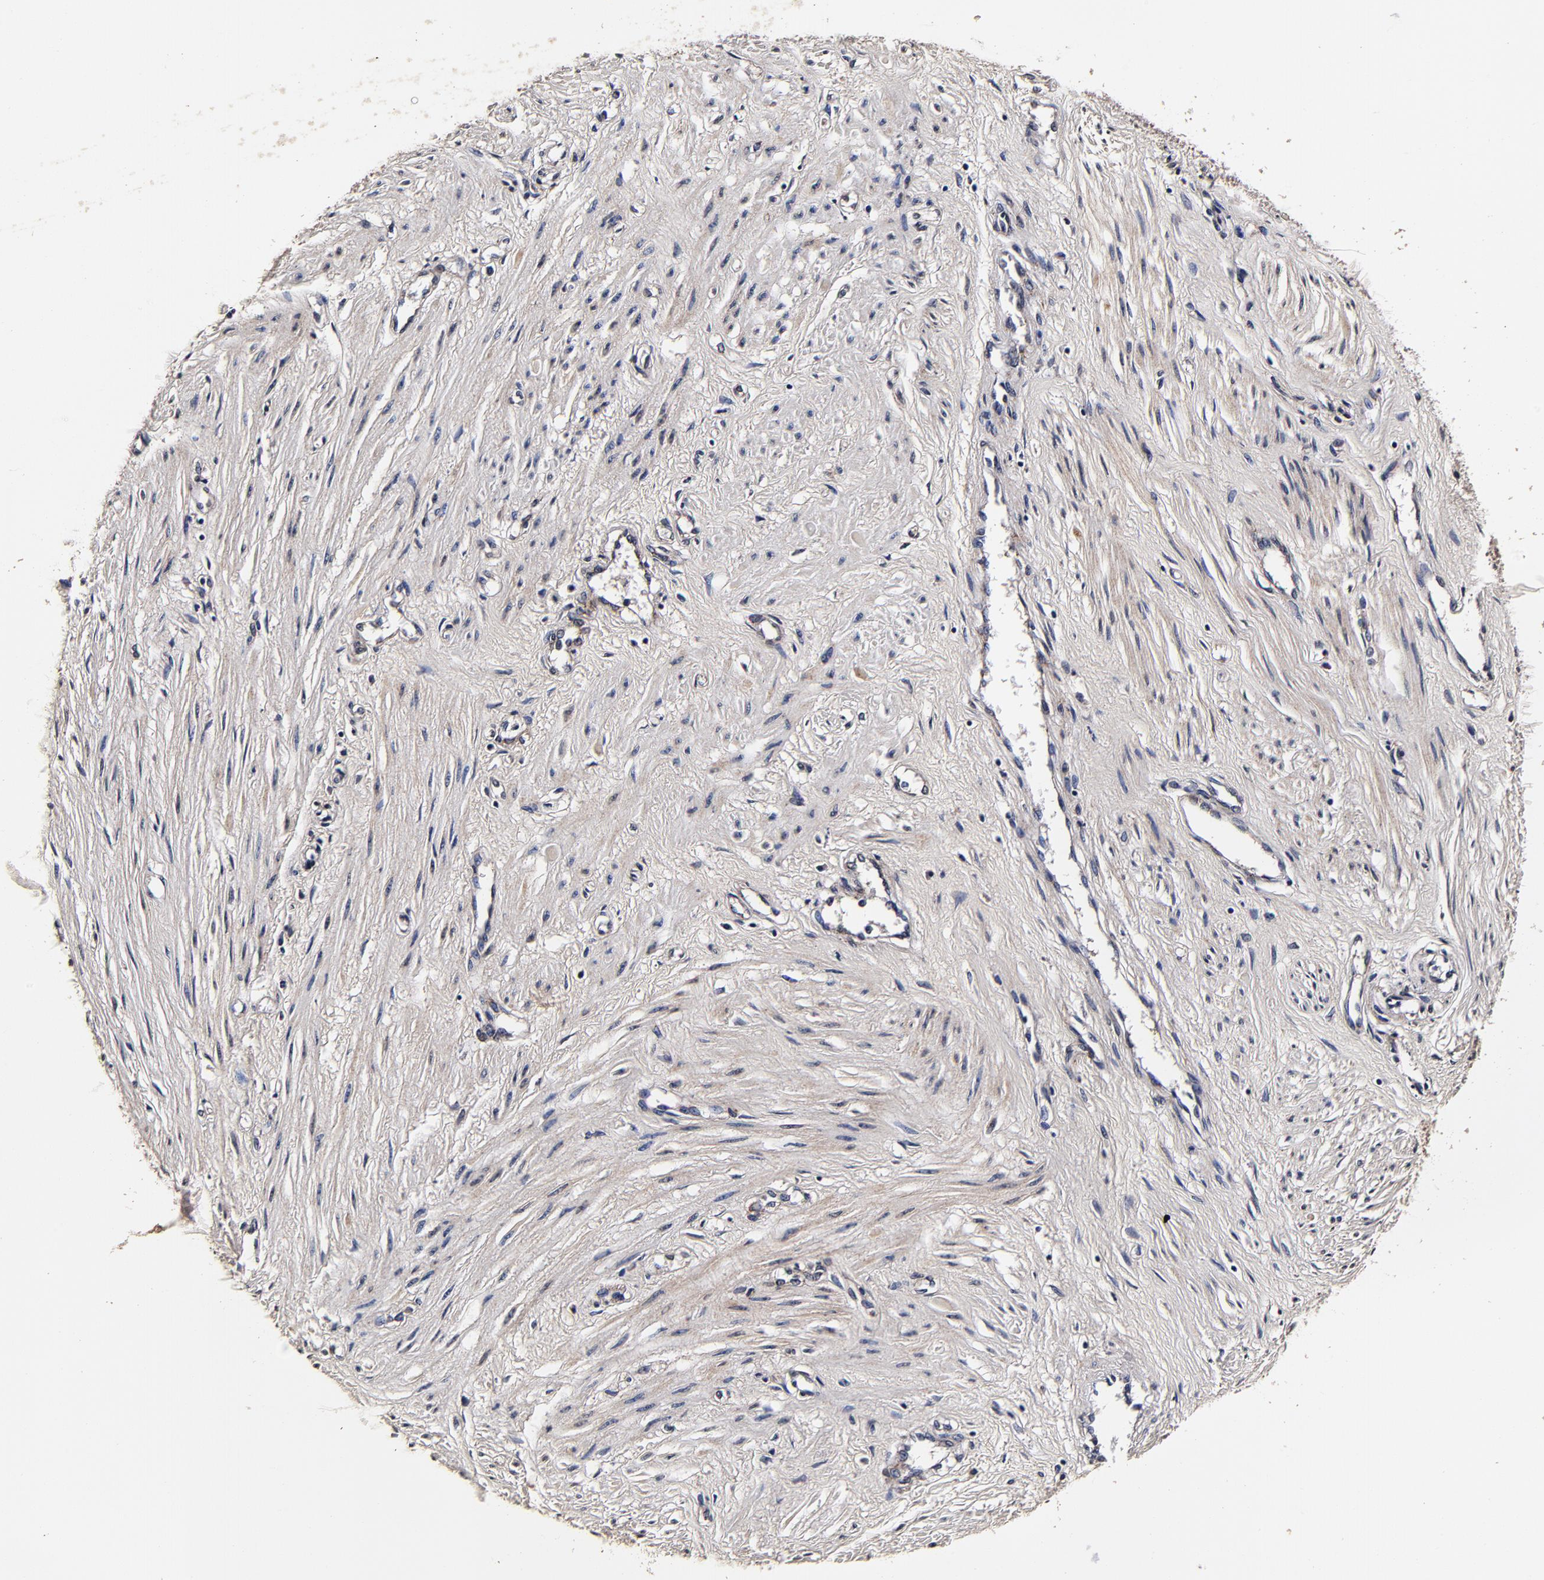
{"staining": {"intensity": "moderate", "quantity": ">75%", "location": "cytoplasmic/membranous"}, "tissue": "smooth muscle", "cell_type": "Smooth muscle cells", "image_type": "normal", "snomed": [{"axis": "morphology", "description": "Normal tissue, NOS"}, {"axis": "topography", "description": "Smooth muscle"}, {"axis": "topography", "description": "Uterus"}], "caption": "This is a photomicrograph of immunohistochemistry staining of unremarkable smooth muscle, which shows moderate expression in the cytoplasmic/membranous of smooth muscle cells.", "gene": "MMP15", "patient": {"sex": "female", "age": 39}}